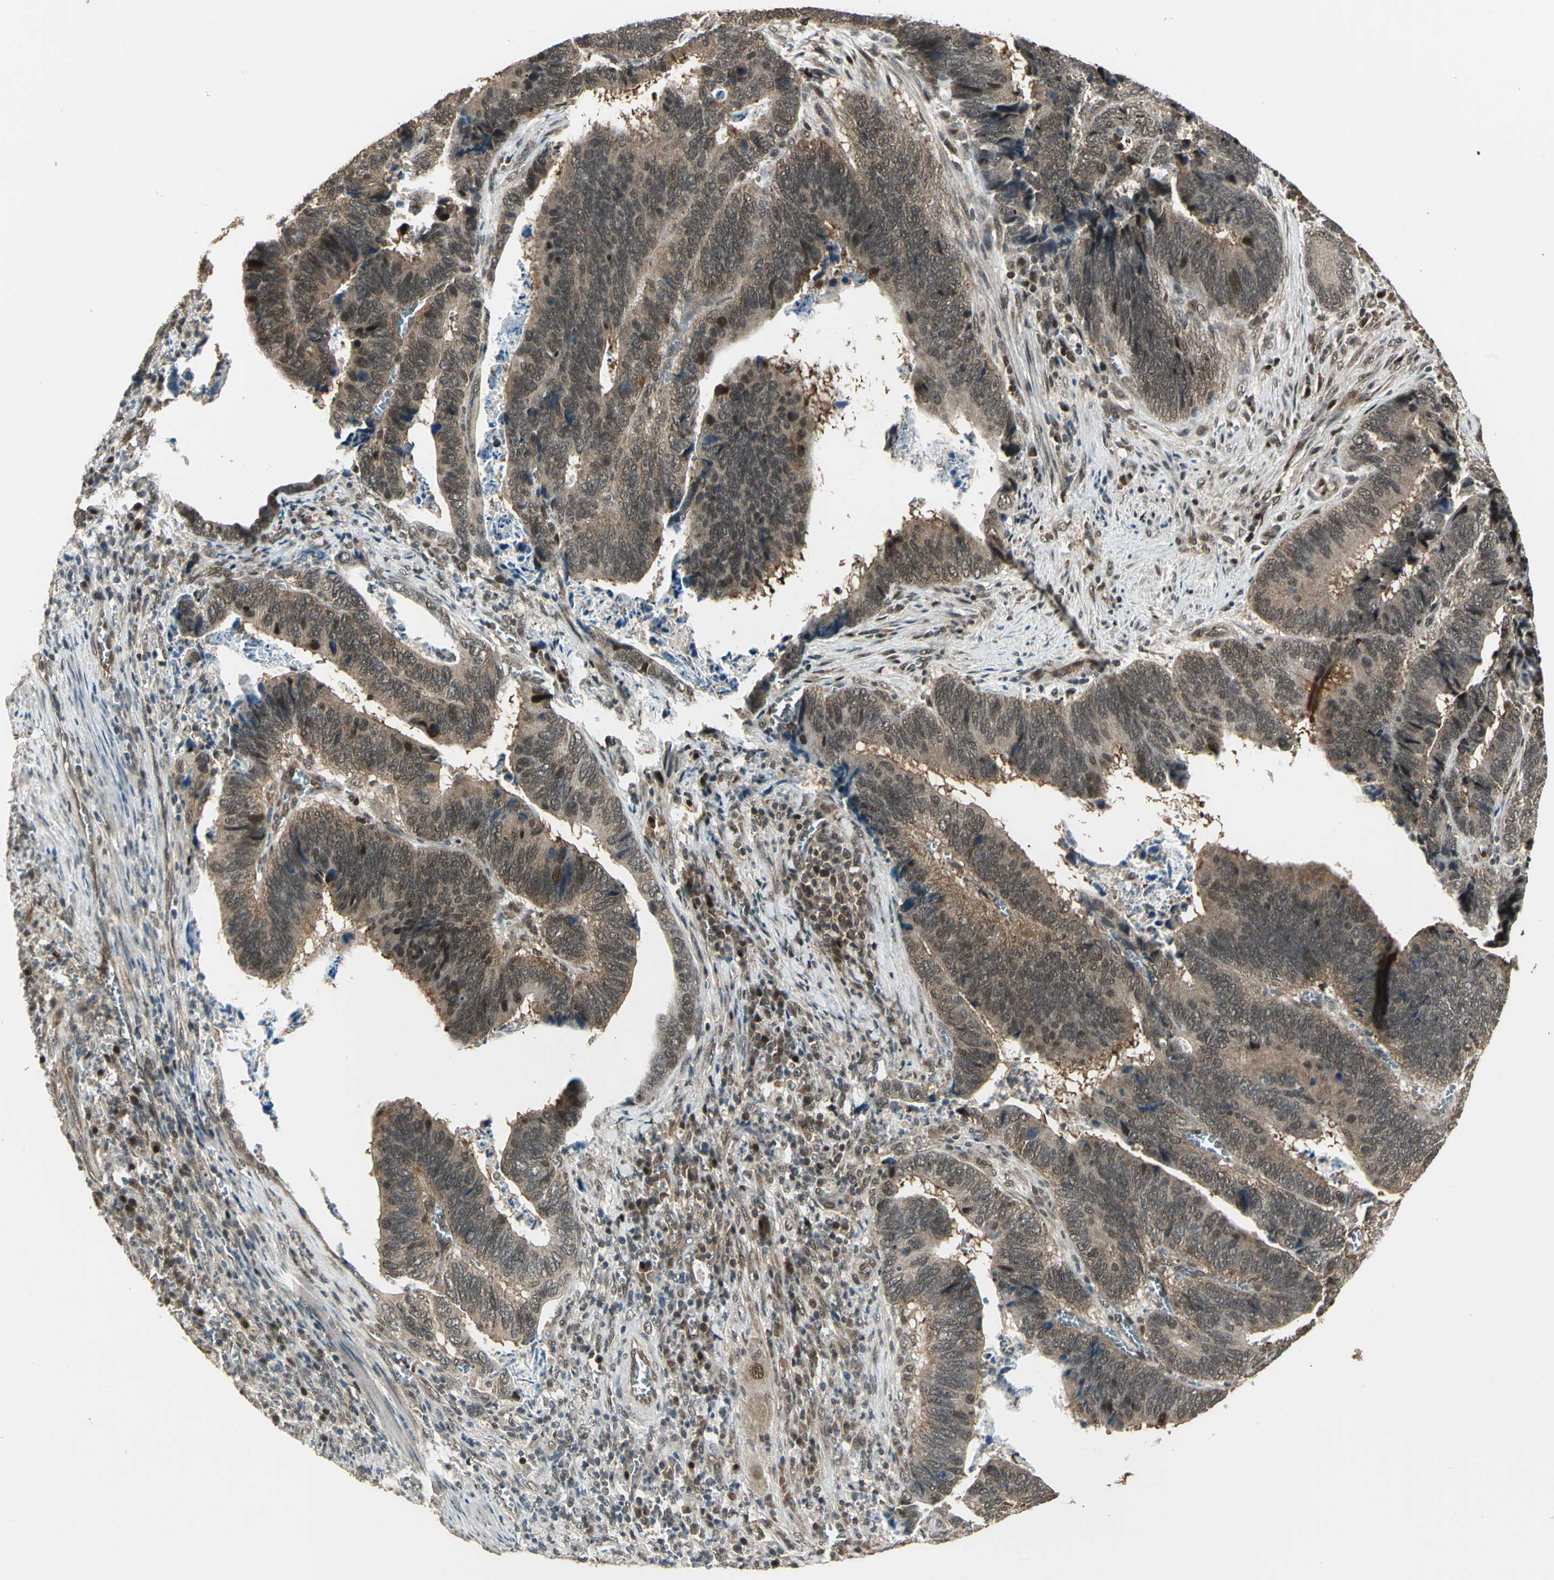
{"staining": {"intensity": "moderate", "quantity": ">75%", "location": "cytoplasmic/membranous,nuclear"}, "tissue": "colorectal cancer", "cell_type": "Tumor cells", "image_type": "cancer", "snomed": [{"axis": "morphology", "description": "Adenocarcinoma, NOS"}, {"axis": "topography", "description": "Colon"}], "caption": "IHC of colorectal cancer displays medium levels of moderate cytoplasmic/membranous and nuclear expression in about >75% of tumor cells.", "gene": "PSMC3", "patient": {"sex": "male", "age": 72}}